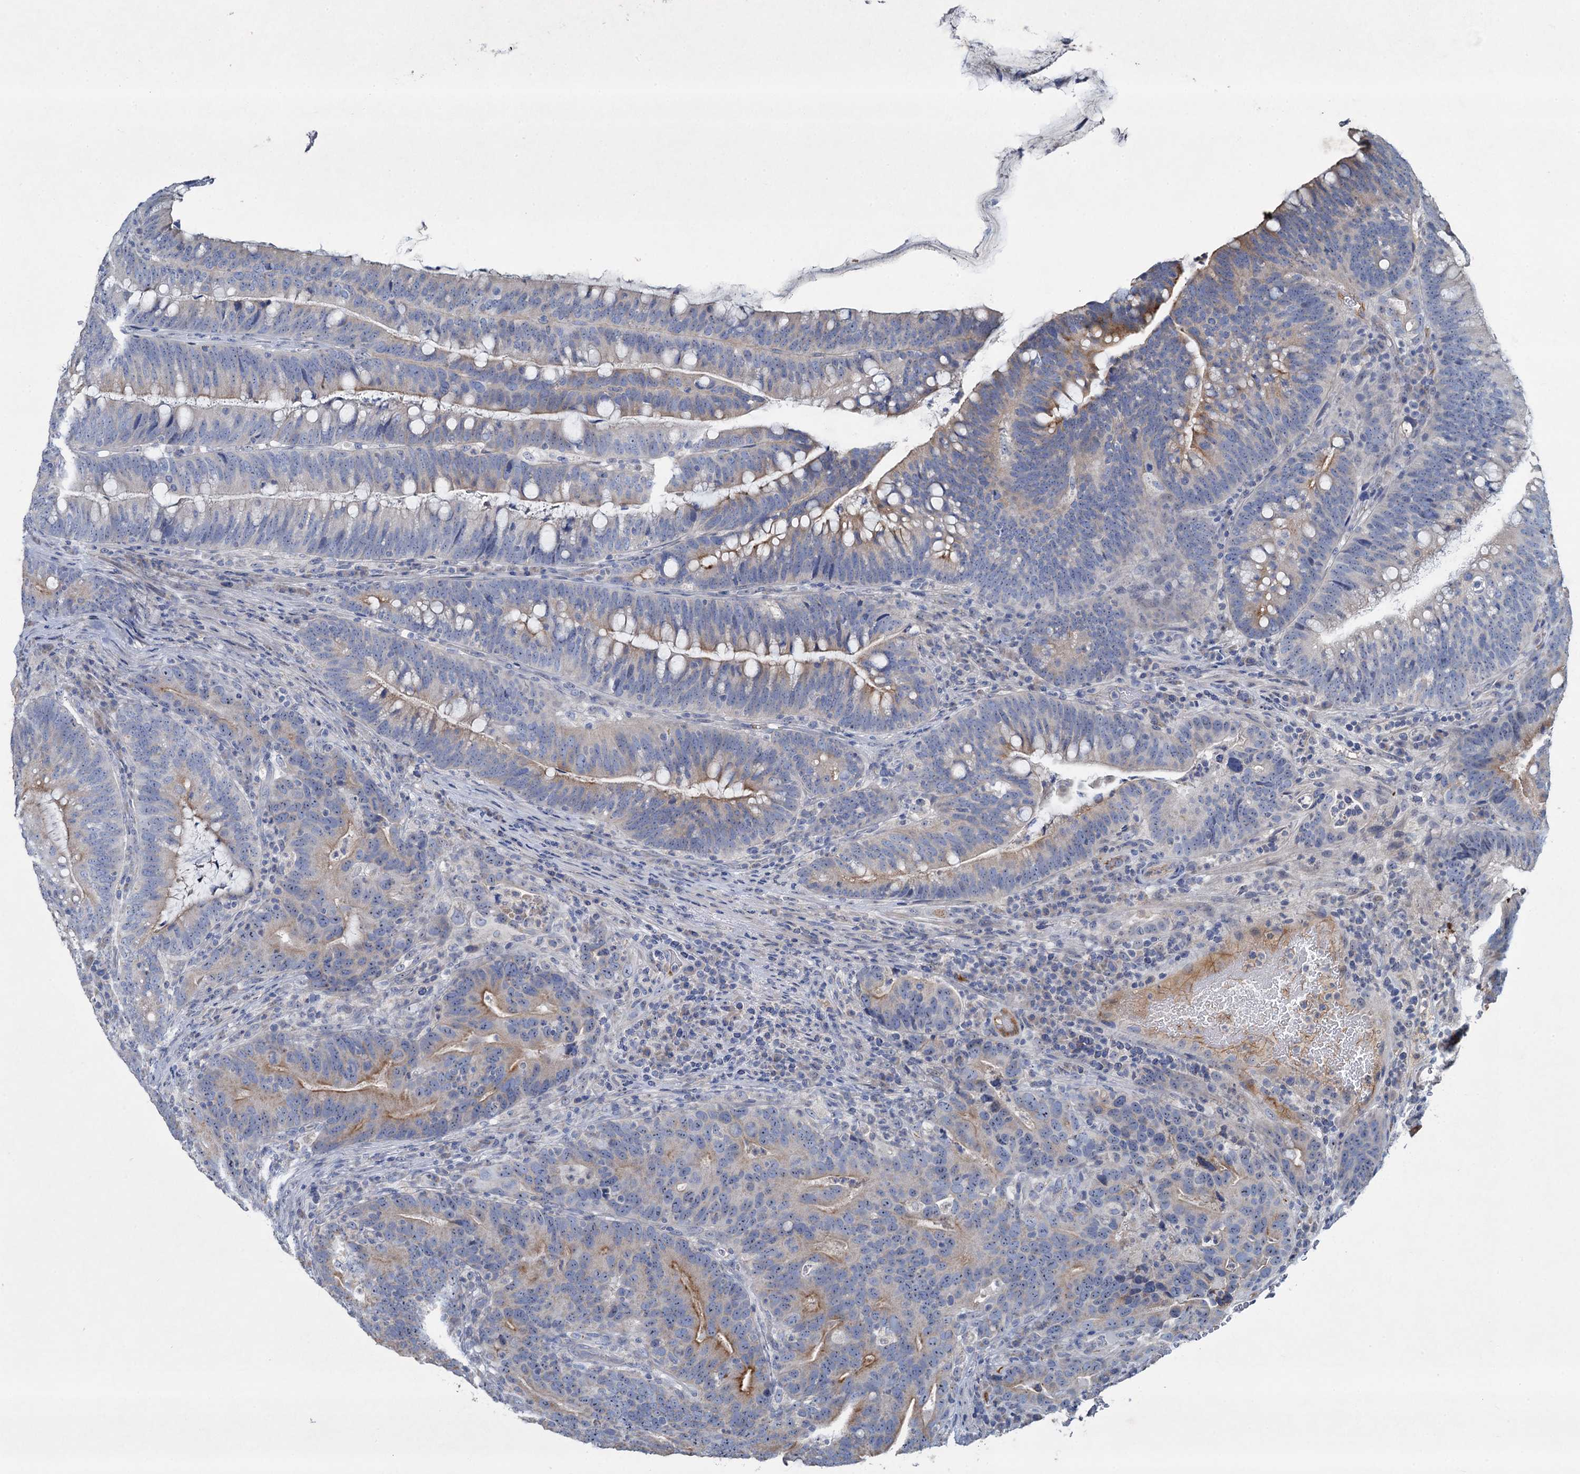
{"staining": {"intensity": "moderate", "quantity": "<25%", "location": "cytoplasmic/membranous"}, "tissue": "colorectal cancer", "cell_type": "Tumor cells", "image_type": "cancer", "snomed": [{"axis": "morphology", "description": "Adenocarcinoma, NOS"}, {"axis": "topography", "description": "Colon"}], "caption": "This is a photomicrograph of immunohistochemistry (IHC) staining of adenocarcinoma (colorectal), which shows moderate staining in the cytoplasmic/membranous of tumor cells.", "gene": "PLLP", "patient": {"sex": "female", "age": 66}}